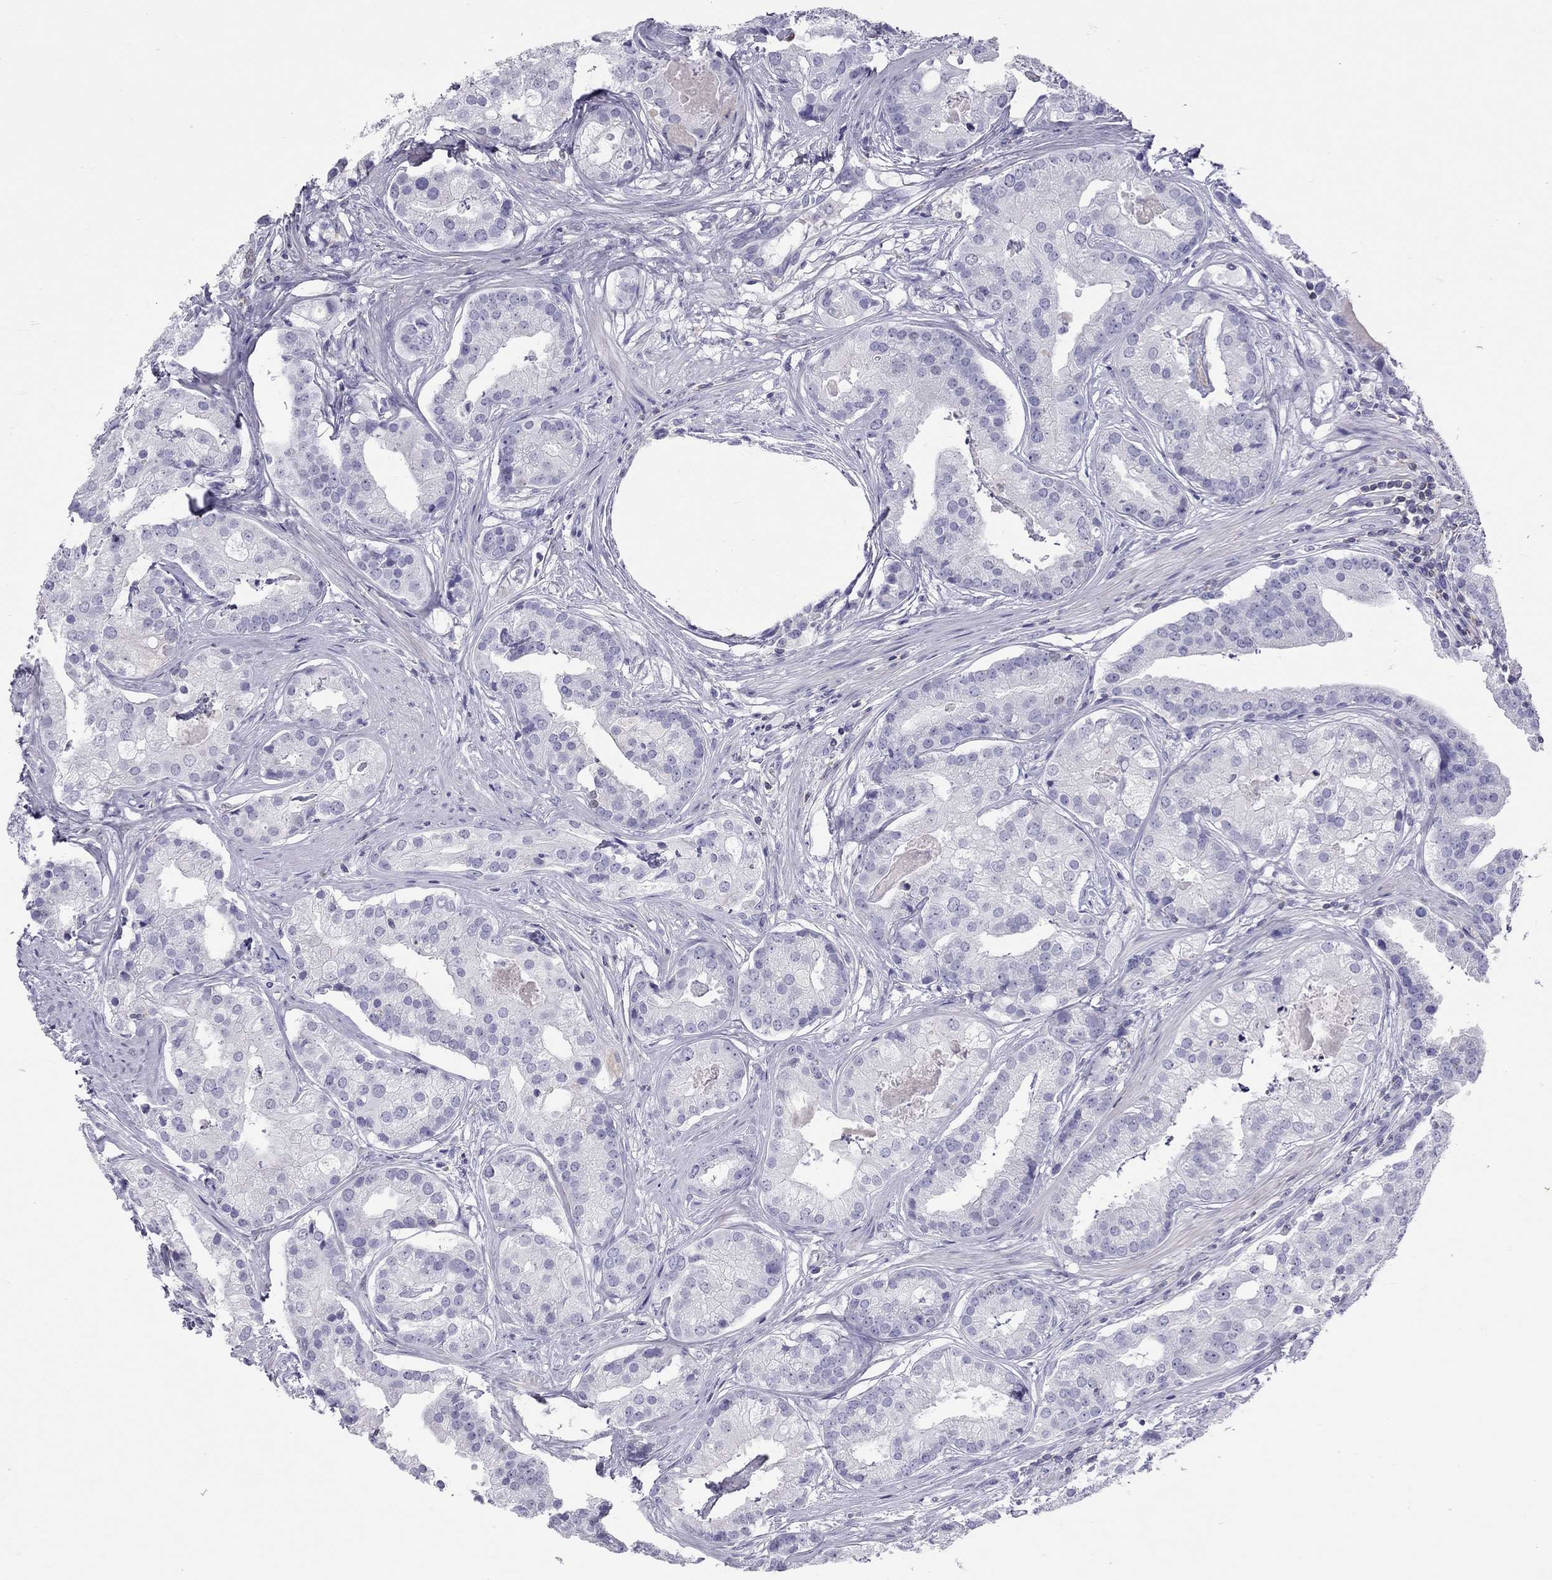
{"staining": {"intensity": "negative", "quantity": "none", "location": "none"}, "tissue": "prostate cancer", "cell_type": "Tumor cells", "image_type": "cancer", "snomed": [{"axis": "morphology", "description": "Adenocarcinoma, NOS"}, {"axis": "topography", "description": "Prostate and seminal vesicle, NOS"}, {"axis": "topography", "description": "Prostate"}], "caption": "Tumor cells are negative for brown protein staining in prostate cancer (adenocarcinoma). The staining is performed using DAB brown chromogen with nuclei counter-stained in using hematoxylin.", "gene": "STAG3", "patient": {"sex": "male", "age": 44}}